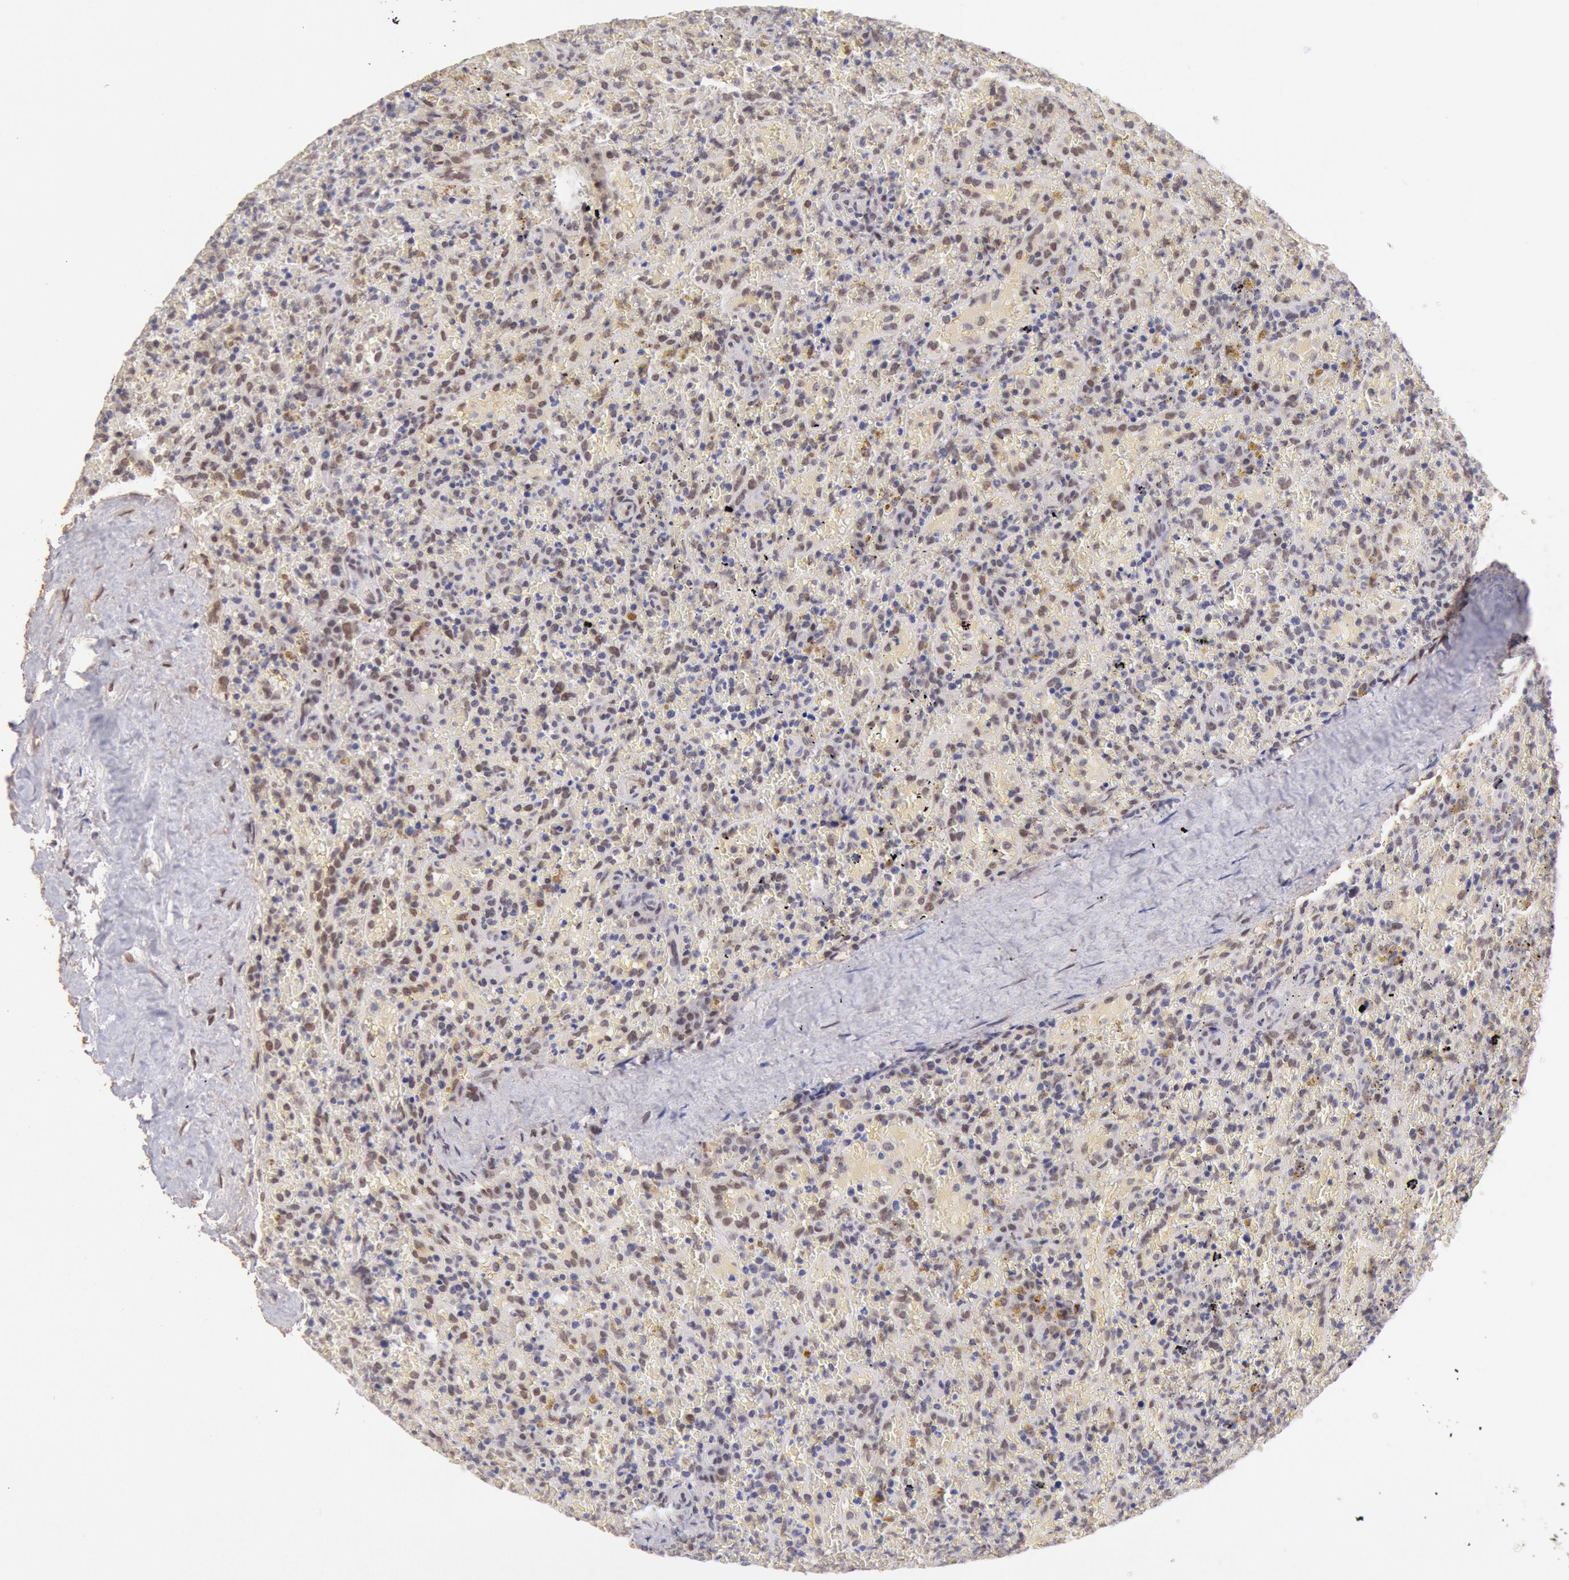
{"staining": {"intensity": "weak", "quantity": "<25%", "location": "nuclear"}, "tissue": "lymphoma", "cell_type": "Tumor cells", "image_type": "cancer", "snomed": [{"axis": "morphology", "description": "Malignant lymphoma, non-Hodgkin's type, High grade"}, {"axis": "topography", "description": "Spleen"}, {"axis": "topography", "description": "Lymph node"}], "caption": "Human malignant lymphoma, non-Hodgkin's type (high-grade) stained for a protein using immunohistochemistry reveals no expression in tumor cells.", "gene": "CDKN2B", "patient": {"sex": "female", "age": 70}}